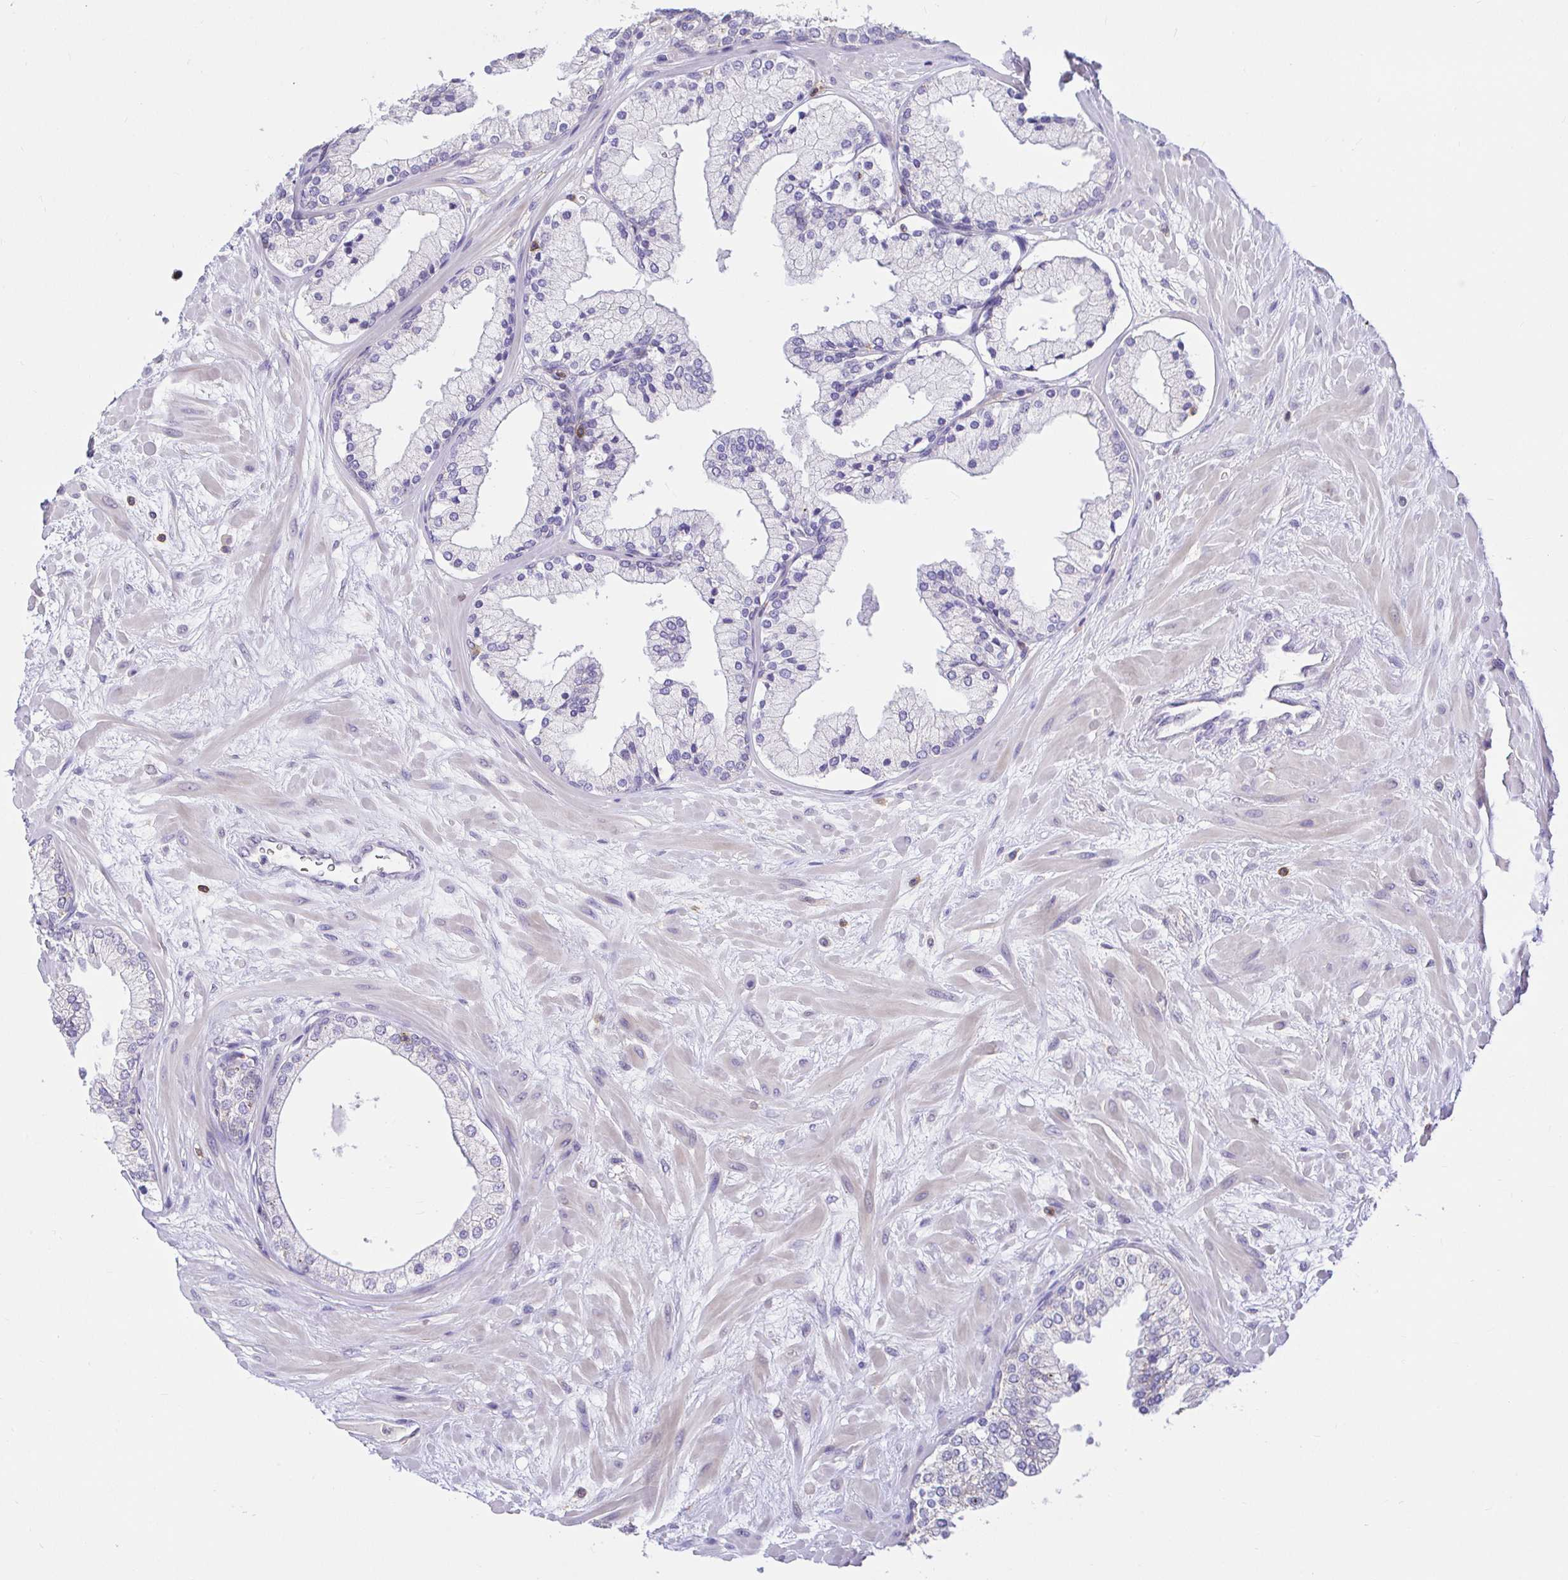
{"staining": {"intensity": "negative", "quantity": "none", "location": "none"}, "tissue": "prostate", "cell_type": "Glandular cells", "image_type": "normal", "snomed": [{"axis": "morphology", "description": "Normal tissue, NOS"}, {"axis": "topography", "description": "Prostate"}, {"axis": "topography", "description": "Peripheral nerve tissue"}], "caption": "Prostate was stained to show a protein in brown. There is no significant staining in glandular cells. (Stains: DAB (3,3'-diaminobenzidine) IHC with hematoxylin counter stain, Microscopy: brightfield microscopy at high magnification).", "gene": "SKAP1", "patient": {"sex": "male", "age": 61}}